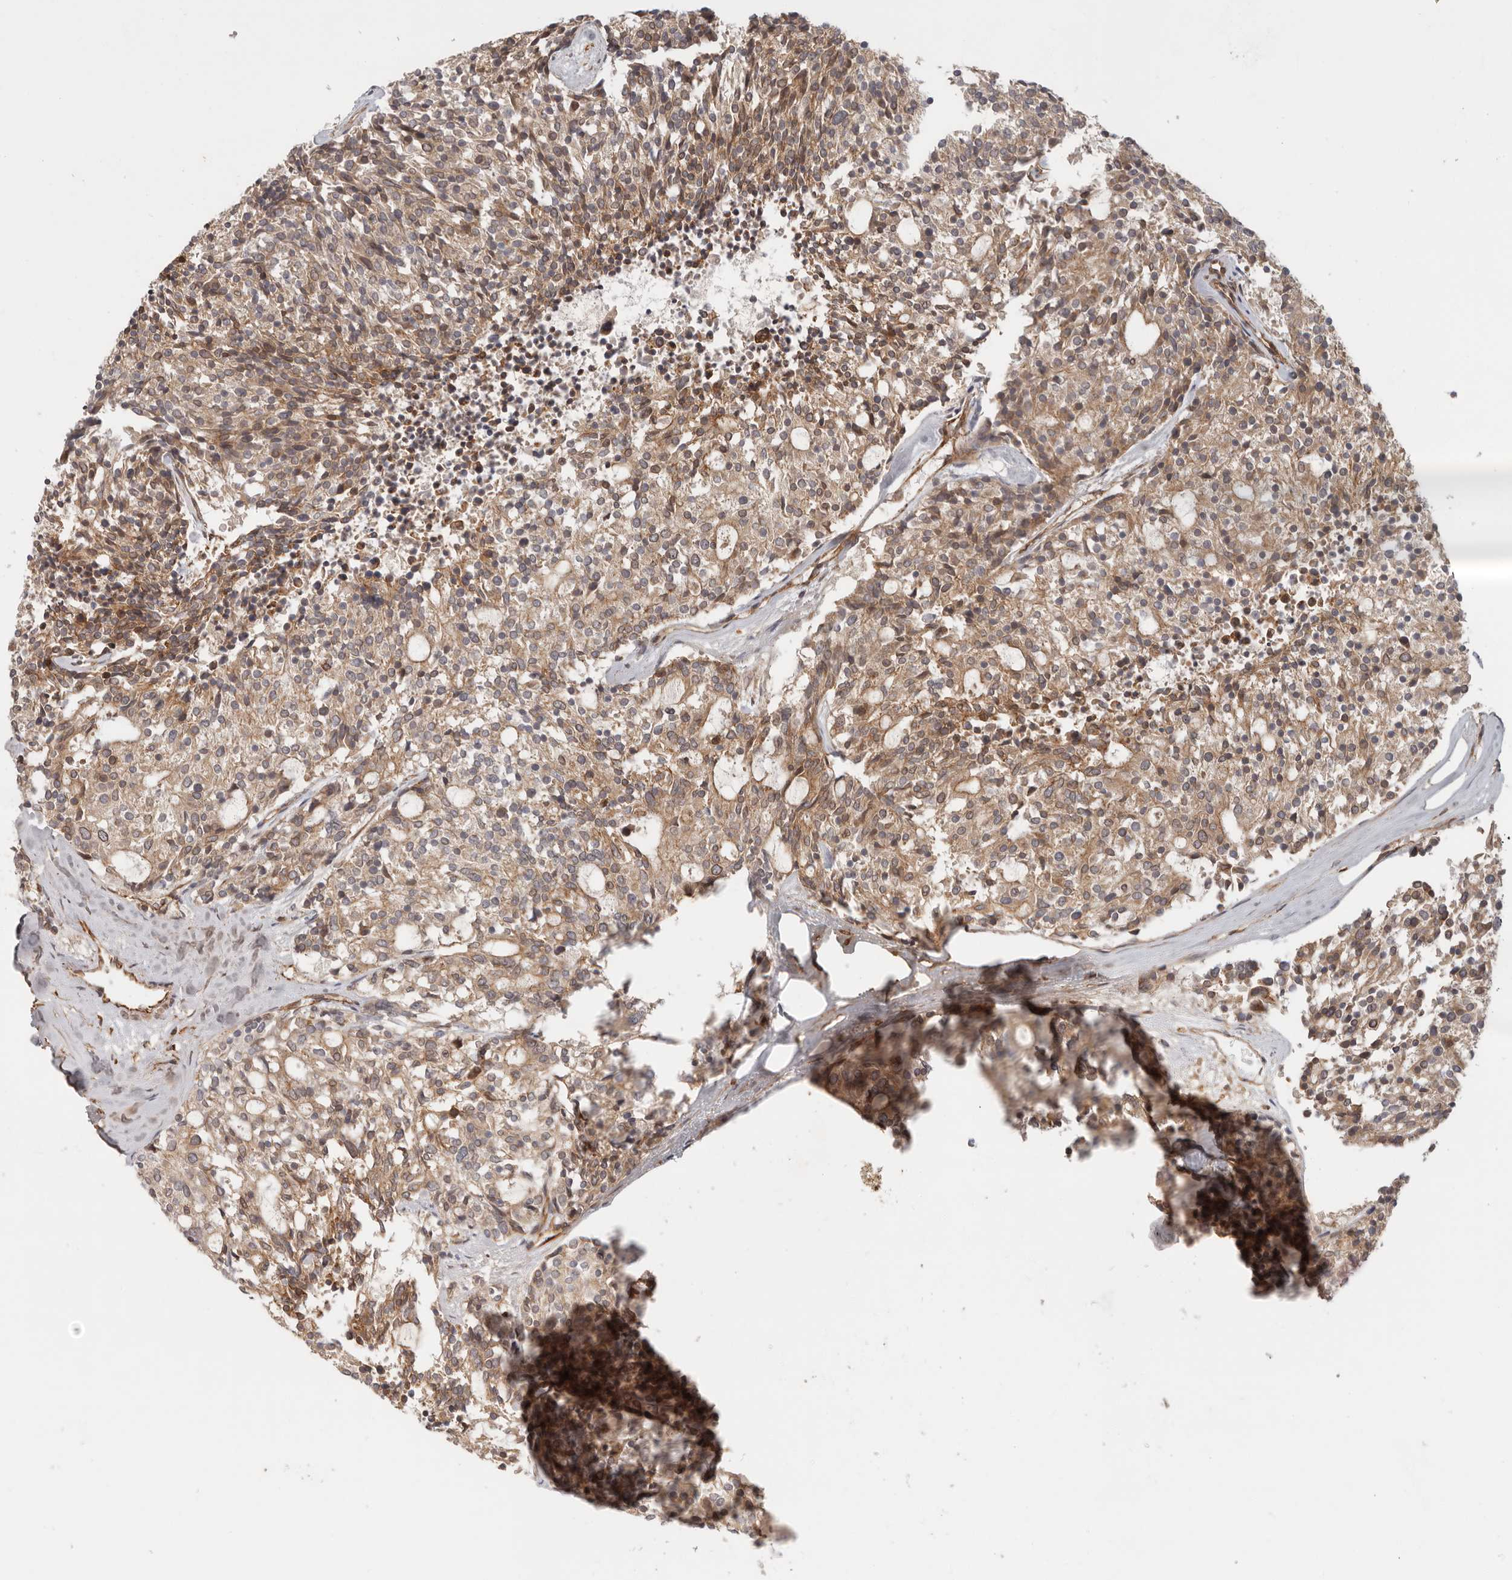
{"staining": {"intensity": "moderate", "quantity": ">75%", "location": "cytoplasmic/membranous"}, "tissue": "carcinoid", "cell_type": "Tumor cells", "image_type": "cancer", "snomed": [{"axis": "morphology", "description": "Carcinoid, malignant, NOS"}, {"axis": "topography", "description": "Pancreas"}], "caption": "Malignant carcinoid stained with DAB (3,3'-diaminobenzidine) IHC demonstrates medium levels of moderate cytoplasmic/membranous staining in about >75% of tumor cells.", "gene": "UFSP1", "patient": {"sex": "female", "age": 54}}